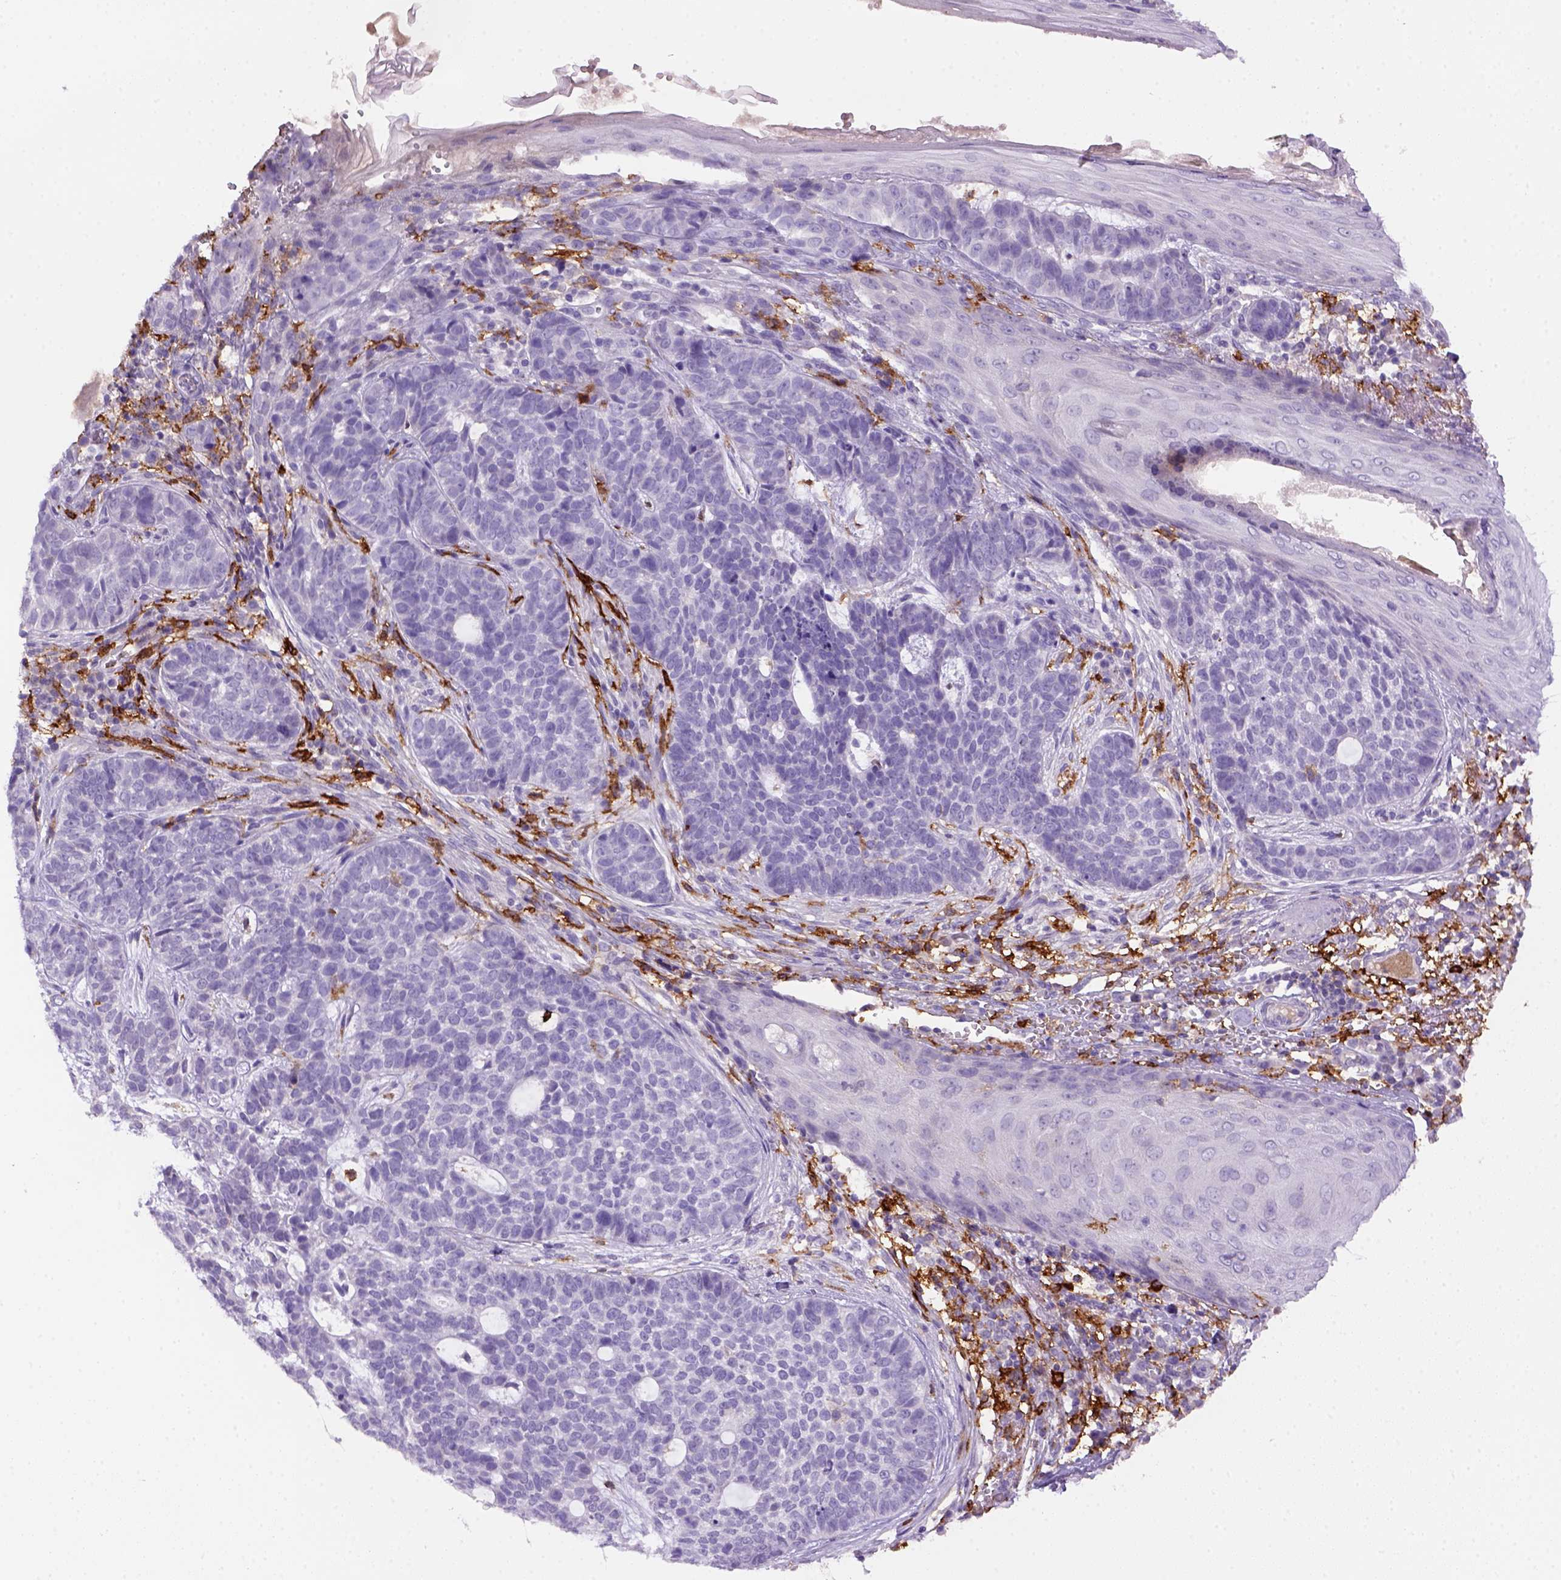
{"staining": {"intensity": "negative", "quantity": "none", "location": "none"}, "tissue": "skin cancer", "cell_type": "Tumor cells", "image_type": "cancer", "snomed": [{"axis": "morphology", "description": "Basal cell carcinoma"}, {"axis": "topography", "description": "Skin"}], "caption": "DAB (3,3'-diaminobenzidine) immunohistochemical staining of skin basal cell carcinoma exhibits no significant positivity in tumor cells.", "gene": "CD14", "patient": {"sex": "female", "age": 69}}